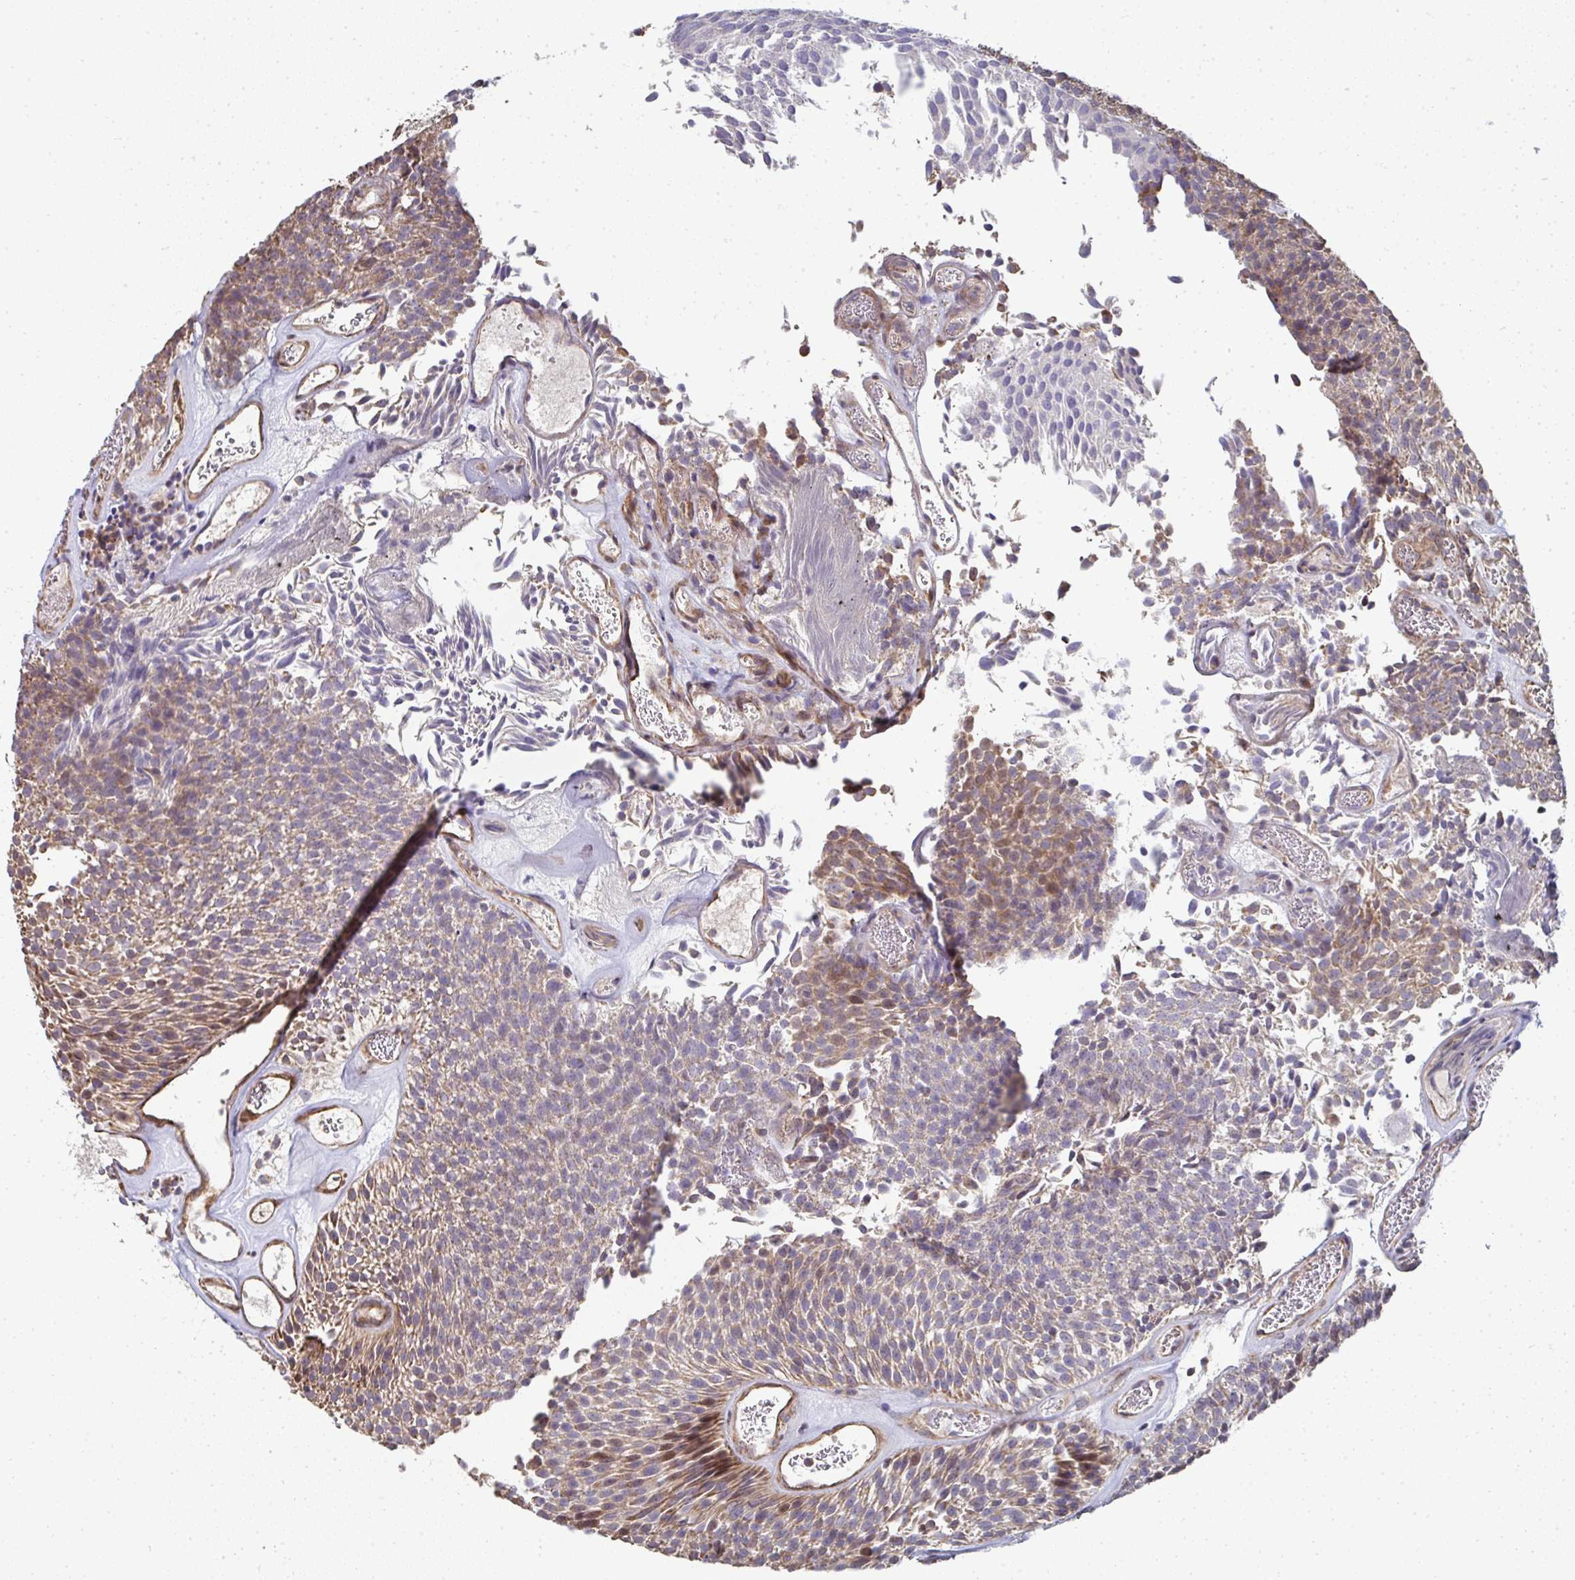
{"staining": {"intensity": "moderate", "quantity": "25%-75%", "location": "cytoplasmic/membranous"}, "tissue": "urothelial cancer", "cell_type": "Tumor cells", "image_type": "cancer", "snomed": [{"axis": "morphology", "description": "Urothelial carcinoma, Low grade"}, {"axis": "topography", "description": "Urinary bladder"}], "caption": "Brown immunohistochemical staining in low-grade urothelial carcinoma reveals moderate cytoplasmic/membranous staining in approximately 25%-75% of tumor cells.", "gene": "AGTPBP1", "patient": {"sex": "female", "age": 79}}